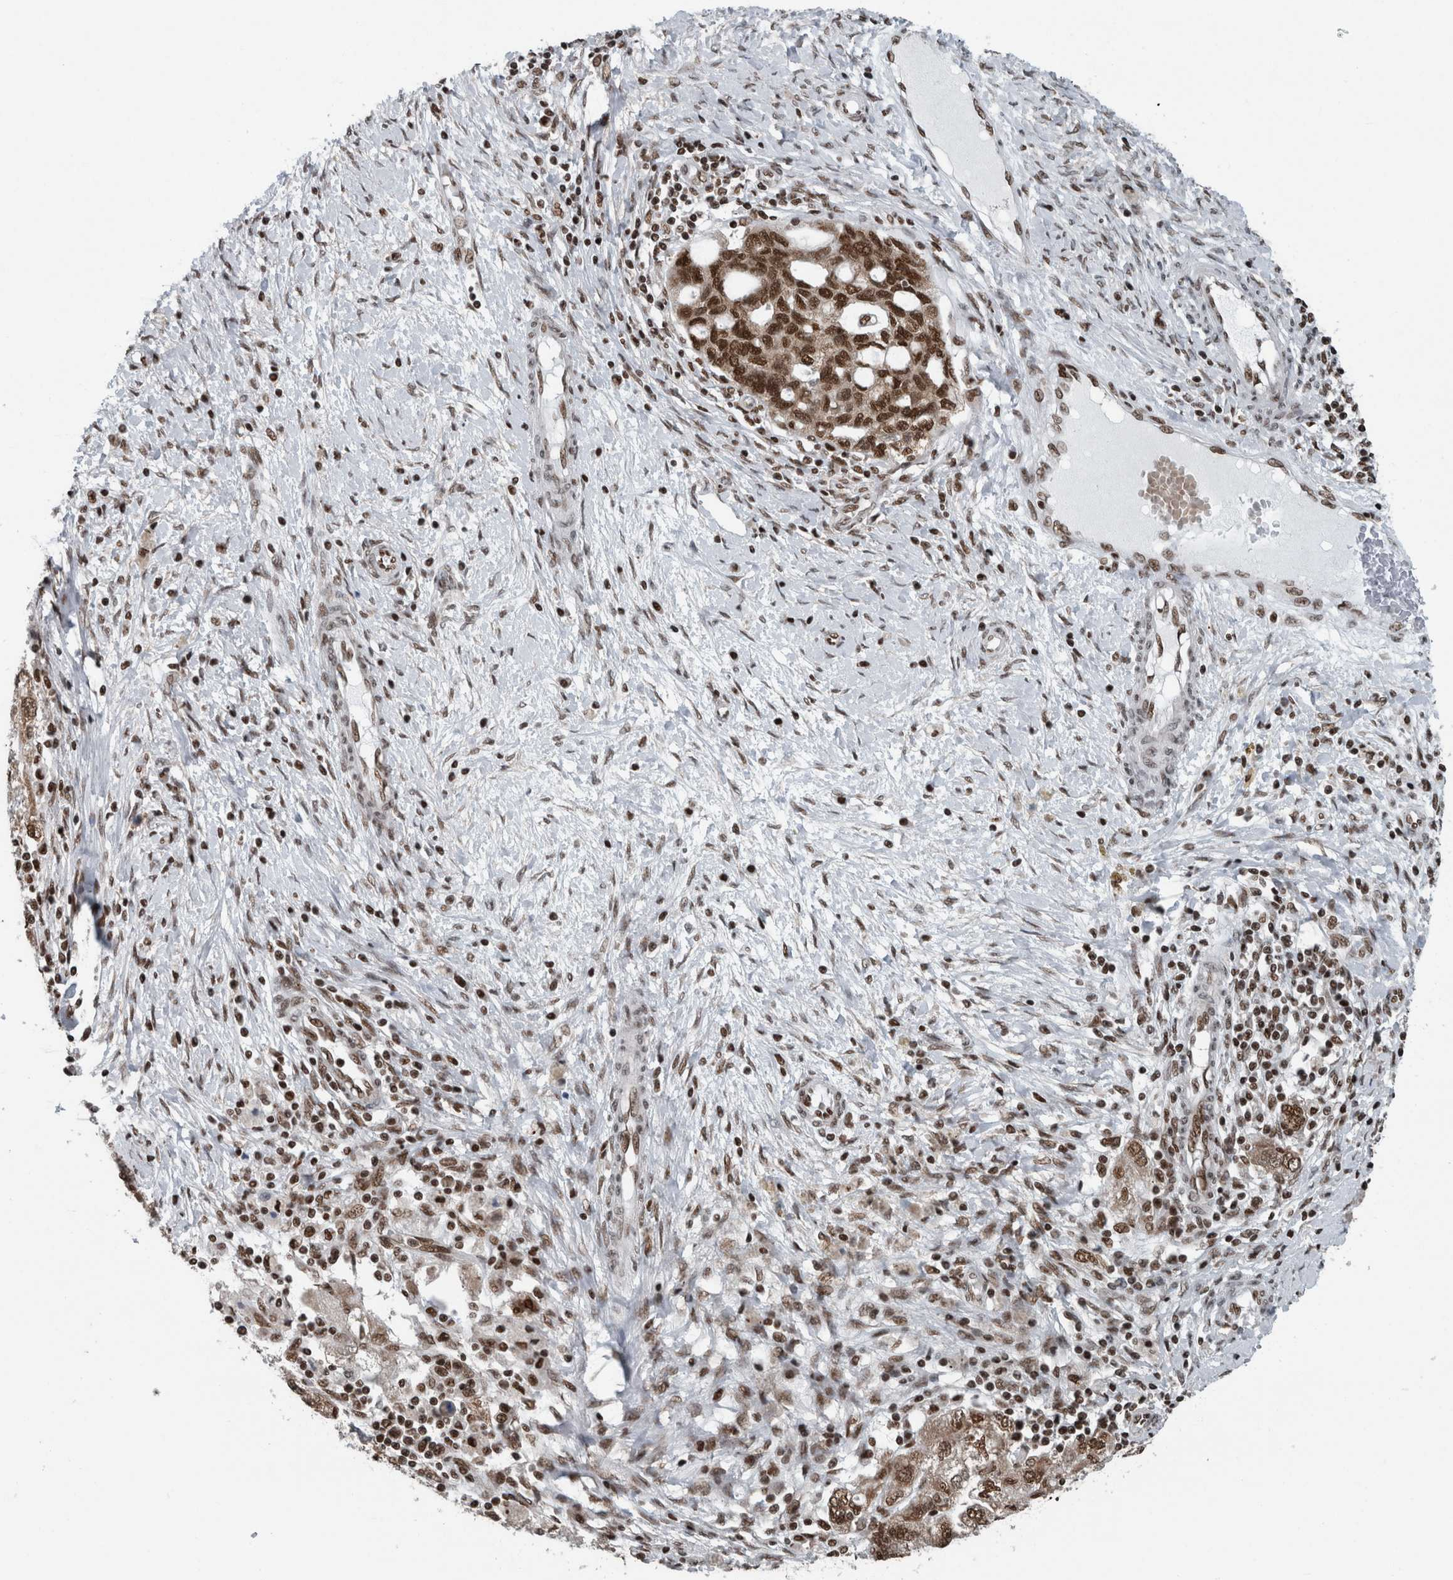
{"staining": {"intensity": "moderate", "quantity": ">75%", "location": "cytoplasmic/membranous,nuclear"}, "tissue": "ovarian cancer", "cell_type": "Tumor cells", "image_type": "cancer", "snomed": [{"axis": "morphology", "description": "Carcinoma, NOS"}, {"axis": "morphology", "description": "Cystadenocarcinoma, serous, NOS"}, {"axis": "topography", "description": "Ovary"}], "caption": "DAB (3,3'-diaminobenzidine) immunohistochemical staining of human ovarian serous cystadenocarcinoma displays moderate cytoplasmic/membranous and nuclear protein staining in approximately >75% of tumor cells.", "gene": "DNMT3A", "patient": {"sex": "female", "age": 69}}